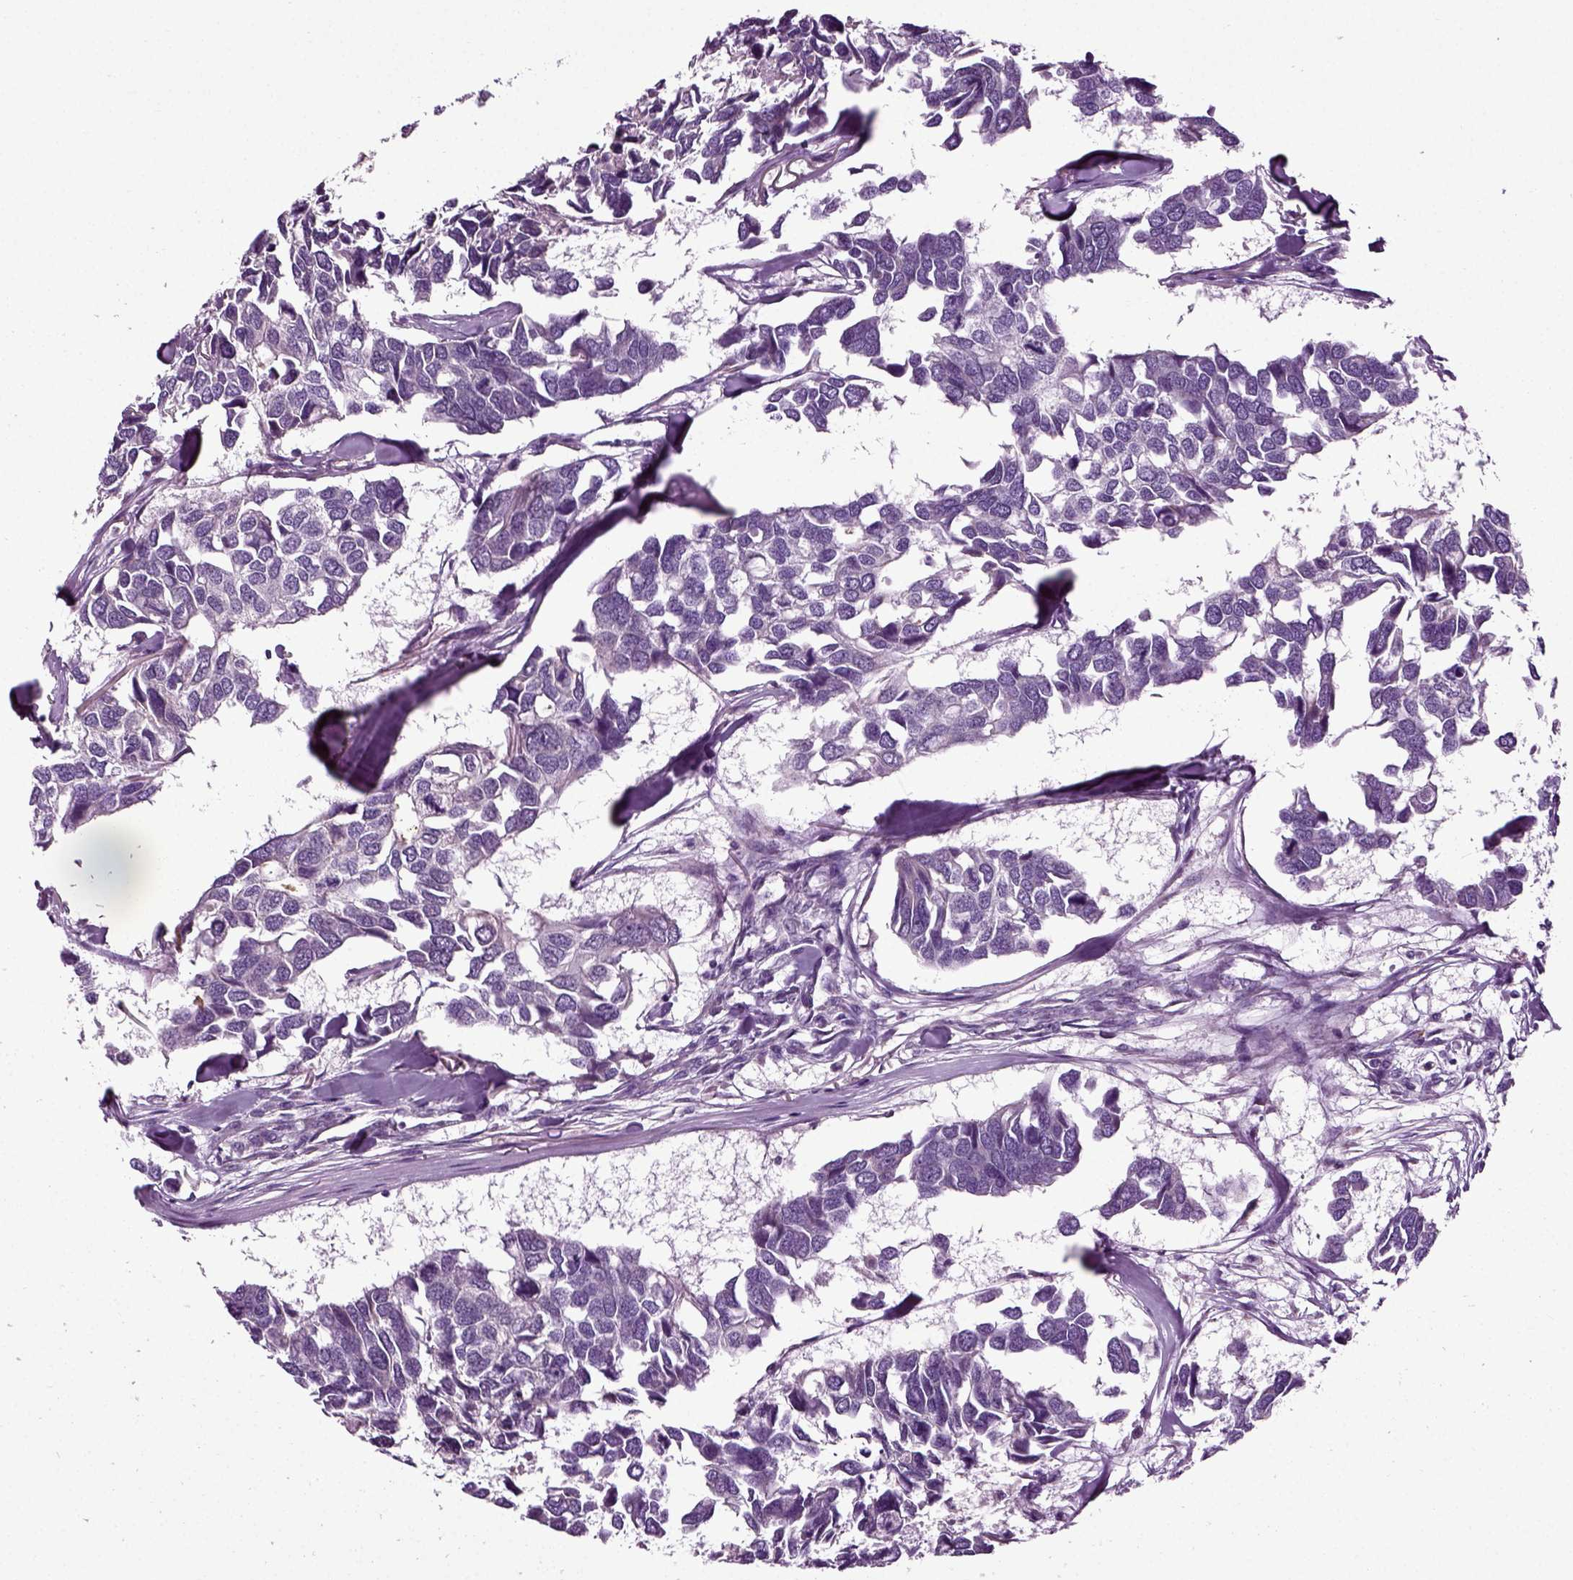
{"staining": {"intensity": "negative", "quantity": "none", "location": "none"}, "tissue": "breast cancer", "cell_type": "Tumor cells", "image_type": "cancer", "snomed": [{"axis": "morphology", "description": "Duct carcinoma"}, {"axis": "topography", "description": "Breast"}], "caption": "Breast invasive ductal carcinoma was stained to show a protein in brown. There is no significant positivity in tumor cells.", "gene": "SPATA17", "patient": {"sex": "female", "age": 83}}